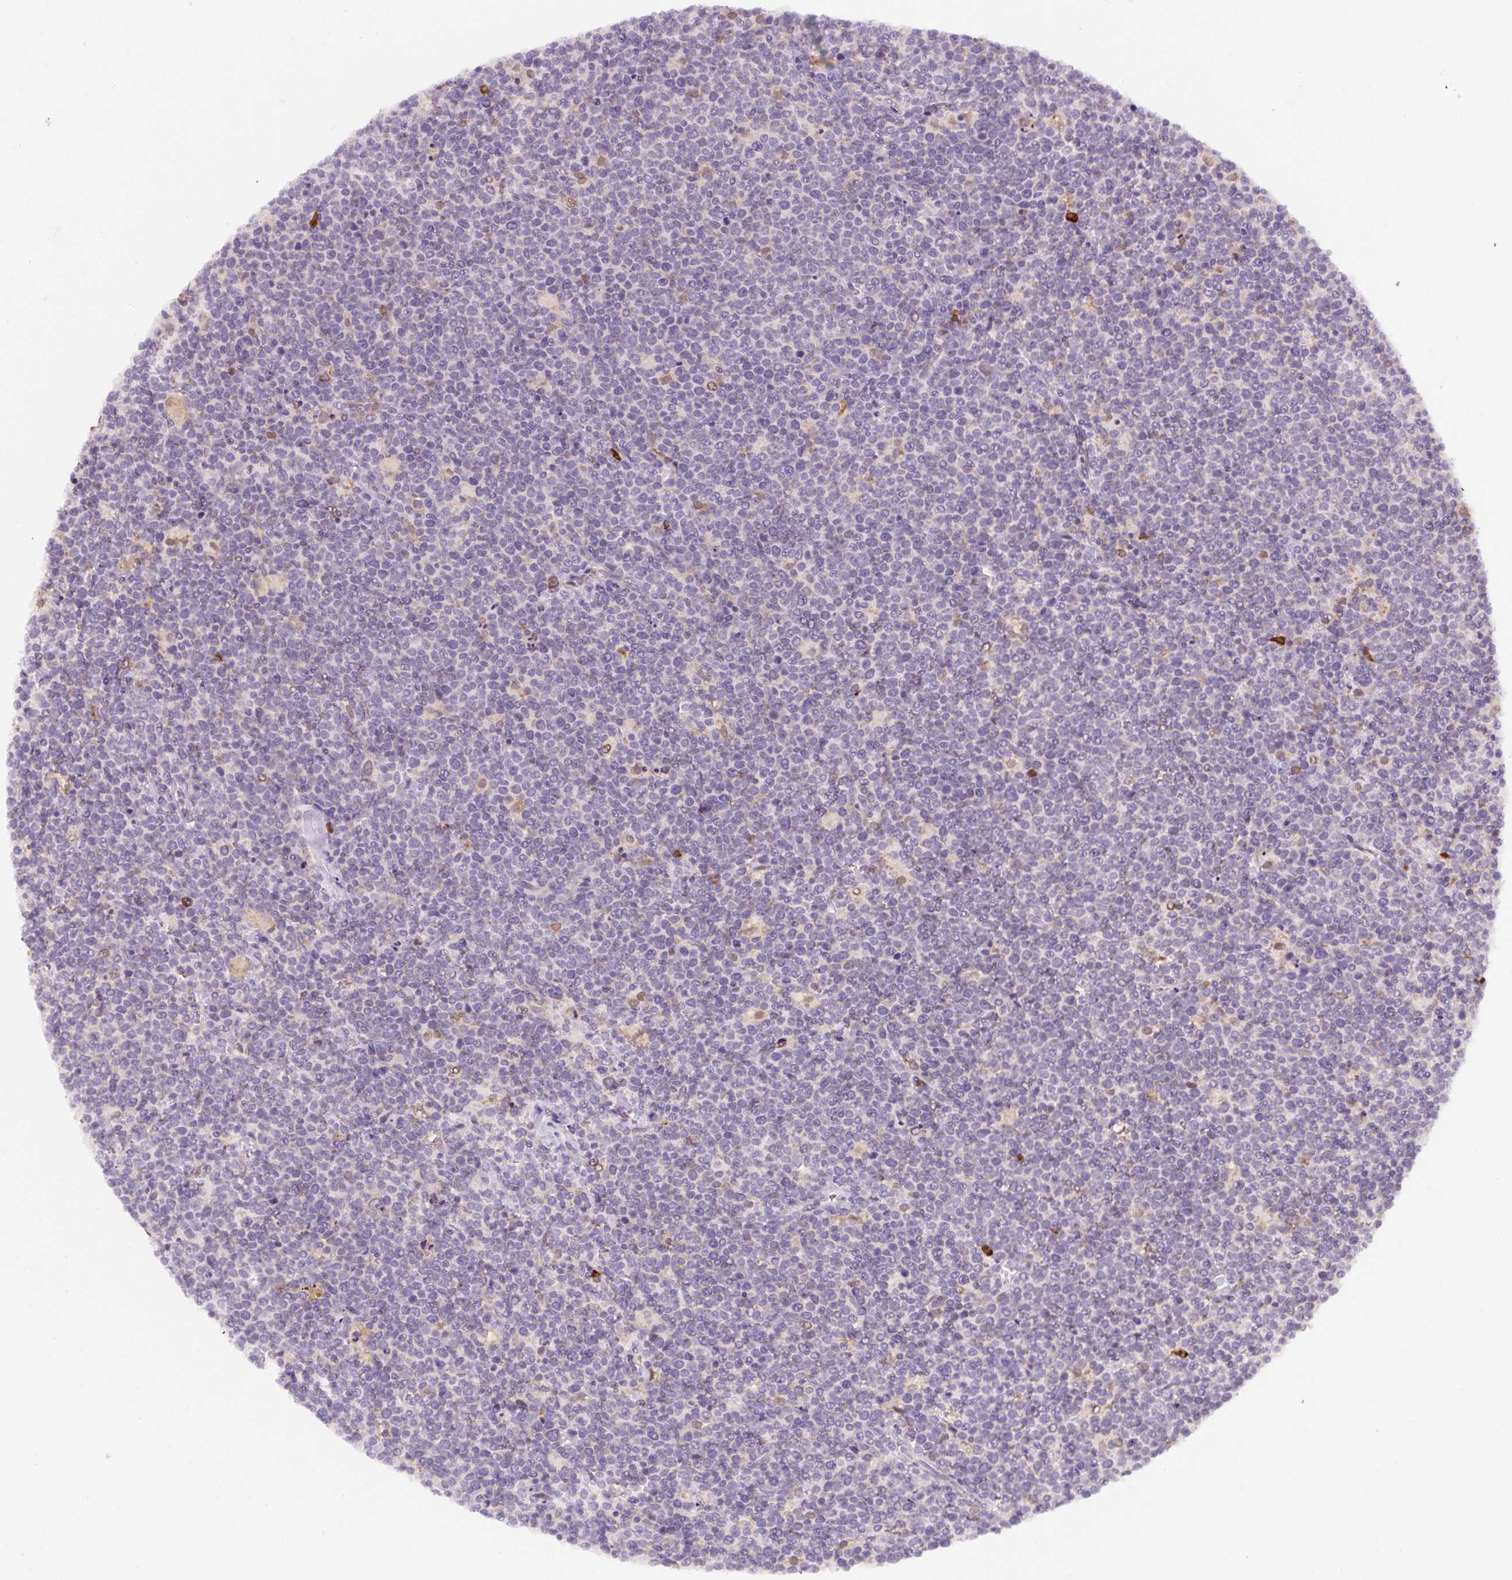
{"staining": {"intensity": "negative", "quantity": "none", "location": "none"}, "tissue": "lymphoma", "cell_type": "Tumor cells", "image_type": "cancer", "snomed": [{"axis": "morphology", "description": "Malignant lymphoma, non-Hodgkin's type, High grade"}, {"axis": "topography", "description": "Lymph node"}], "caption": "DAB immunohistochemical staining of lymphoma displays no significant positivity in tumor cells.", "gene": "DDOST", "patient": {"sex": "male", "age": 61}}